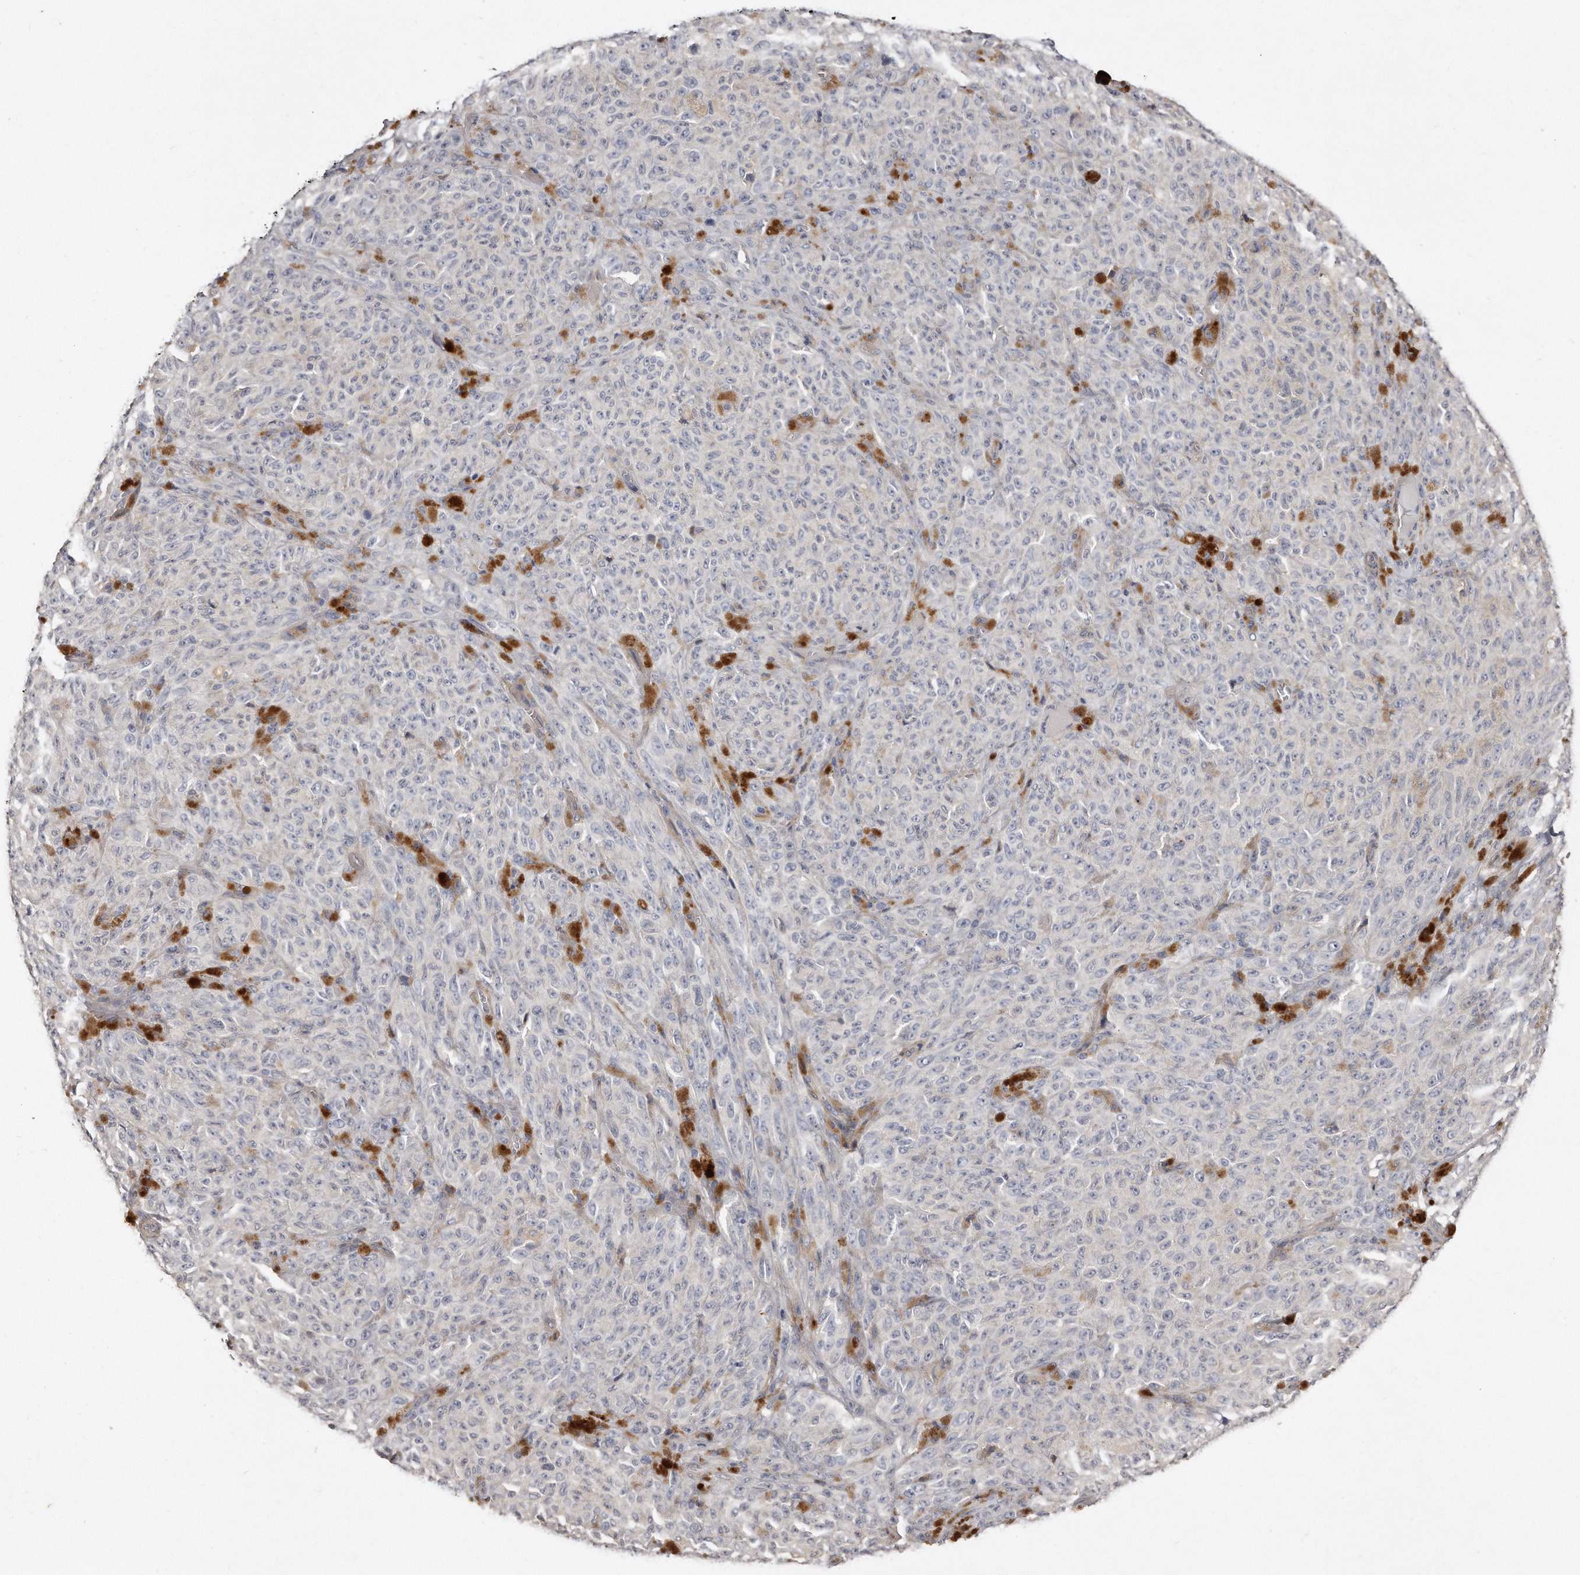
{"staining": {"intensity": "negative", "quantity": "none", "location": "none"}, "tissue": "melanoma", "cell_type": "Tumor cells", "image_type": "cancer", "snomed": [{"axis": "morphology", "description": "Malignant melanoma, NOS"}, {"axis": "topography", "description": "Skin"}], "caption": "Protein analysis of malignant melanoma shows no significant positivity in tumor cells.", "gene": "LMOD1", "patient": {"sex": "female", "age": 82}}